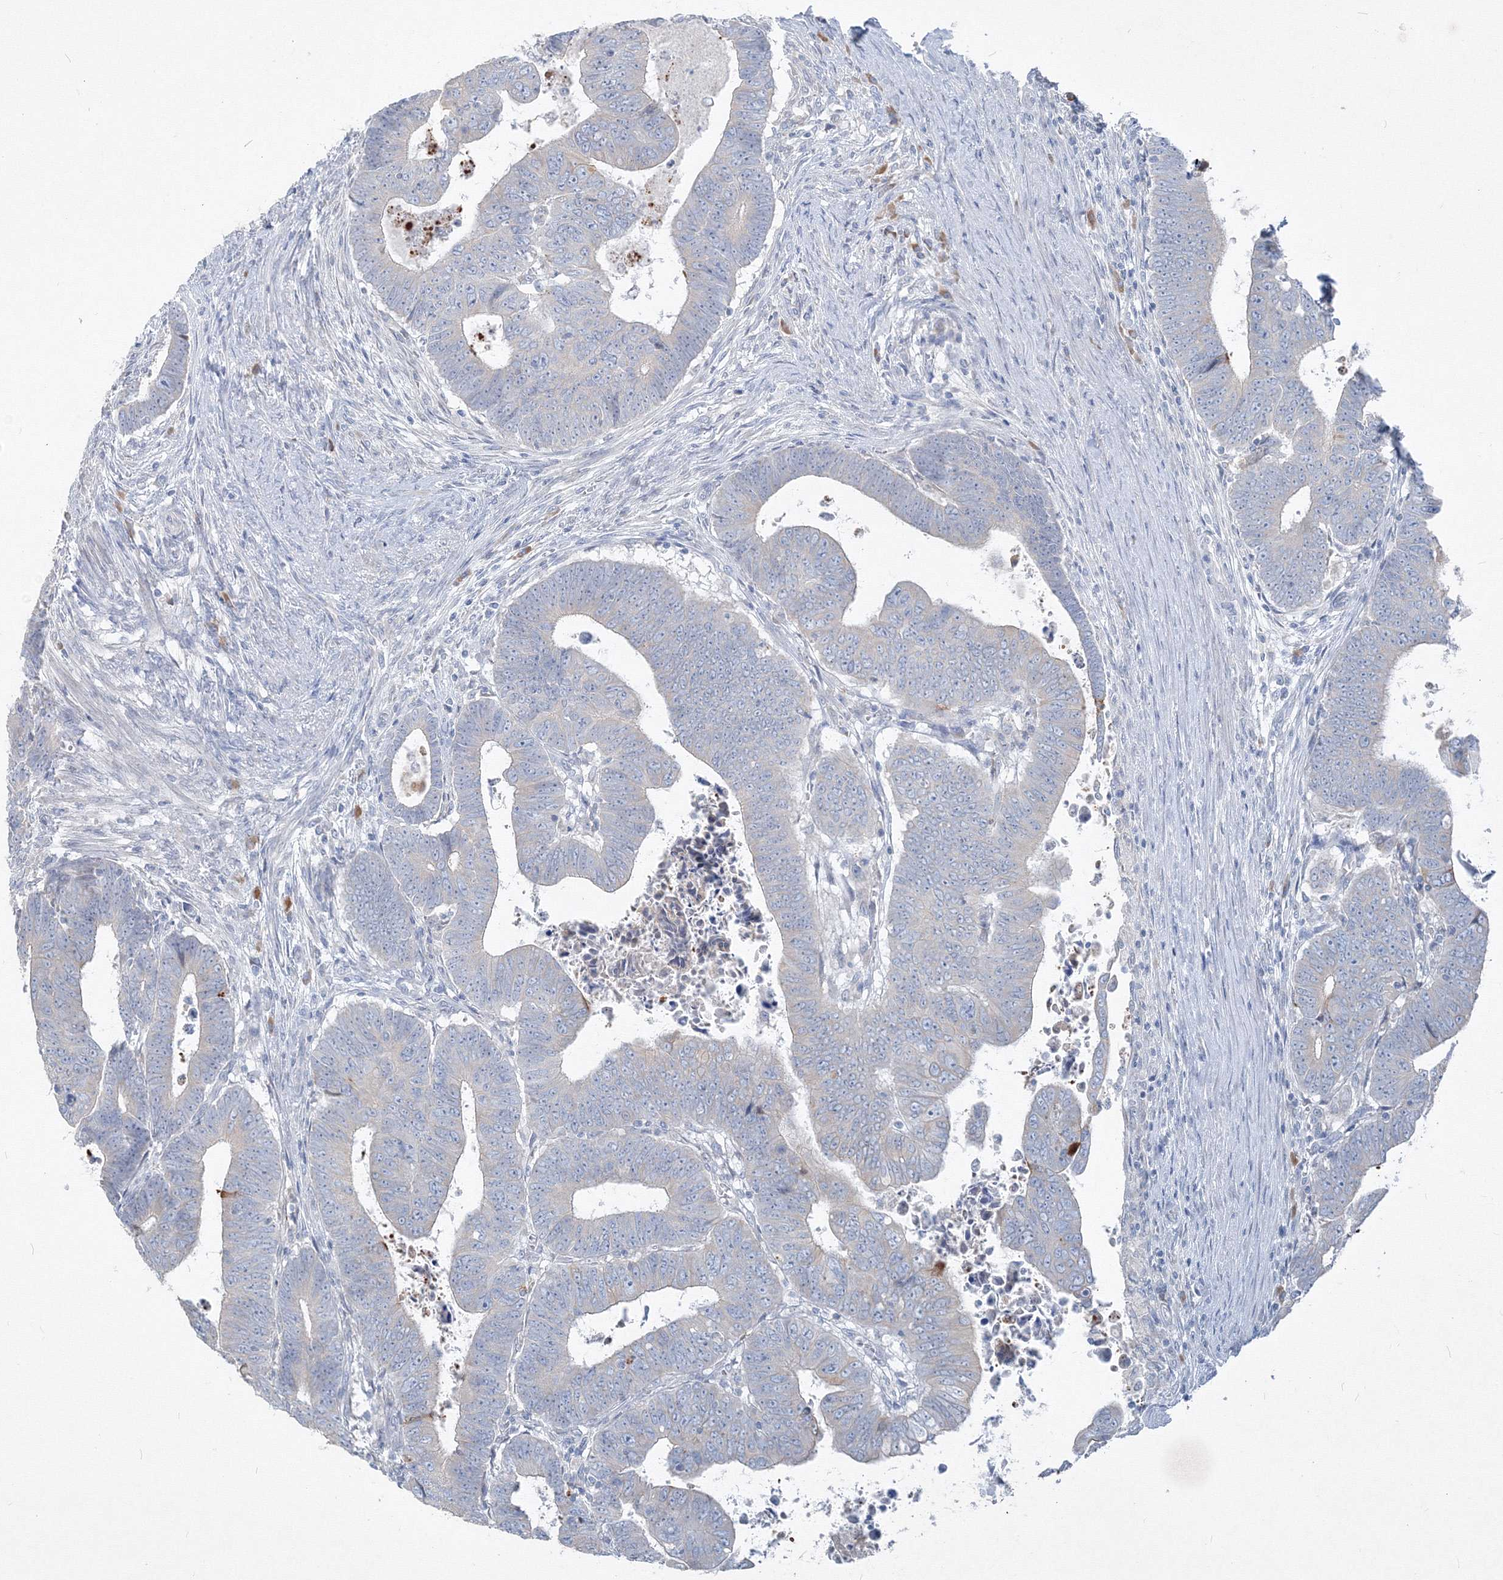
{"staining": {"intensity": "negative", "quantity": "none", "location": "none"}, "tissue": "colorectal cancer", "cell_type": "Tumor cells", "image_type": "cancer", "snomed": [{"axis": "morphology", "description": "Normal tissue, NOS"}, {"axis": "morphology", "description": "Adenocarcinoma, NOS"}, {"axis": "topography", "description": "Rectum"}], "caption": "High power microscopy photomicrograph of an immunohistochemistry image of colorectal cancer (adenocarcinoma), revealing no significant expression in tumor cells.", "gene": "IFNAR1", "patient": {"sex": "female", "age": 65}}